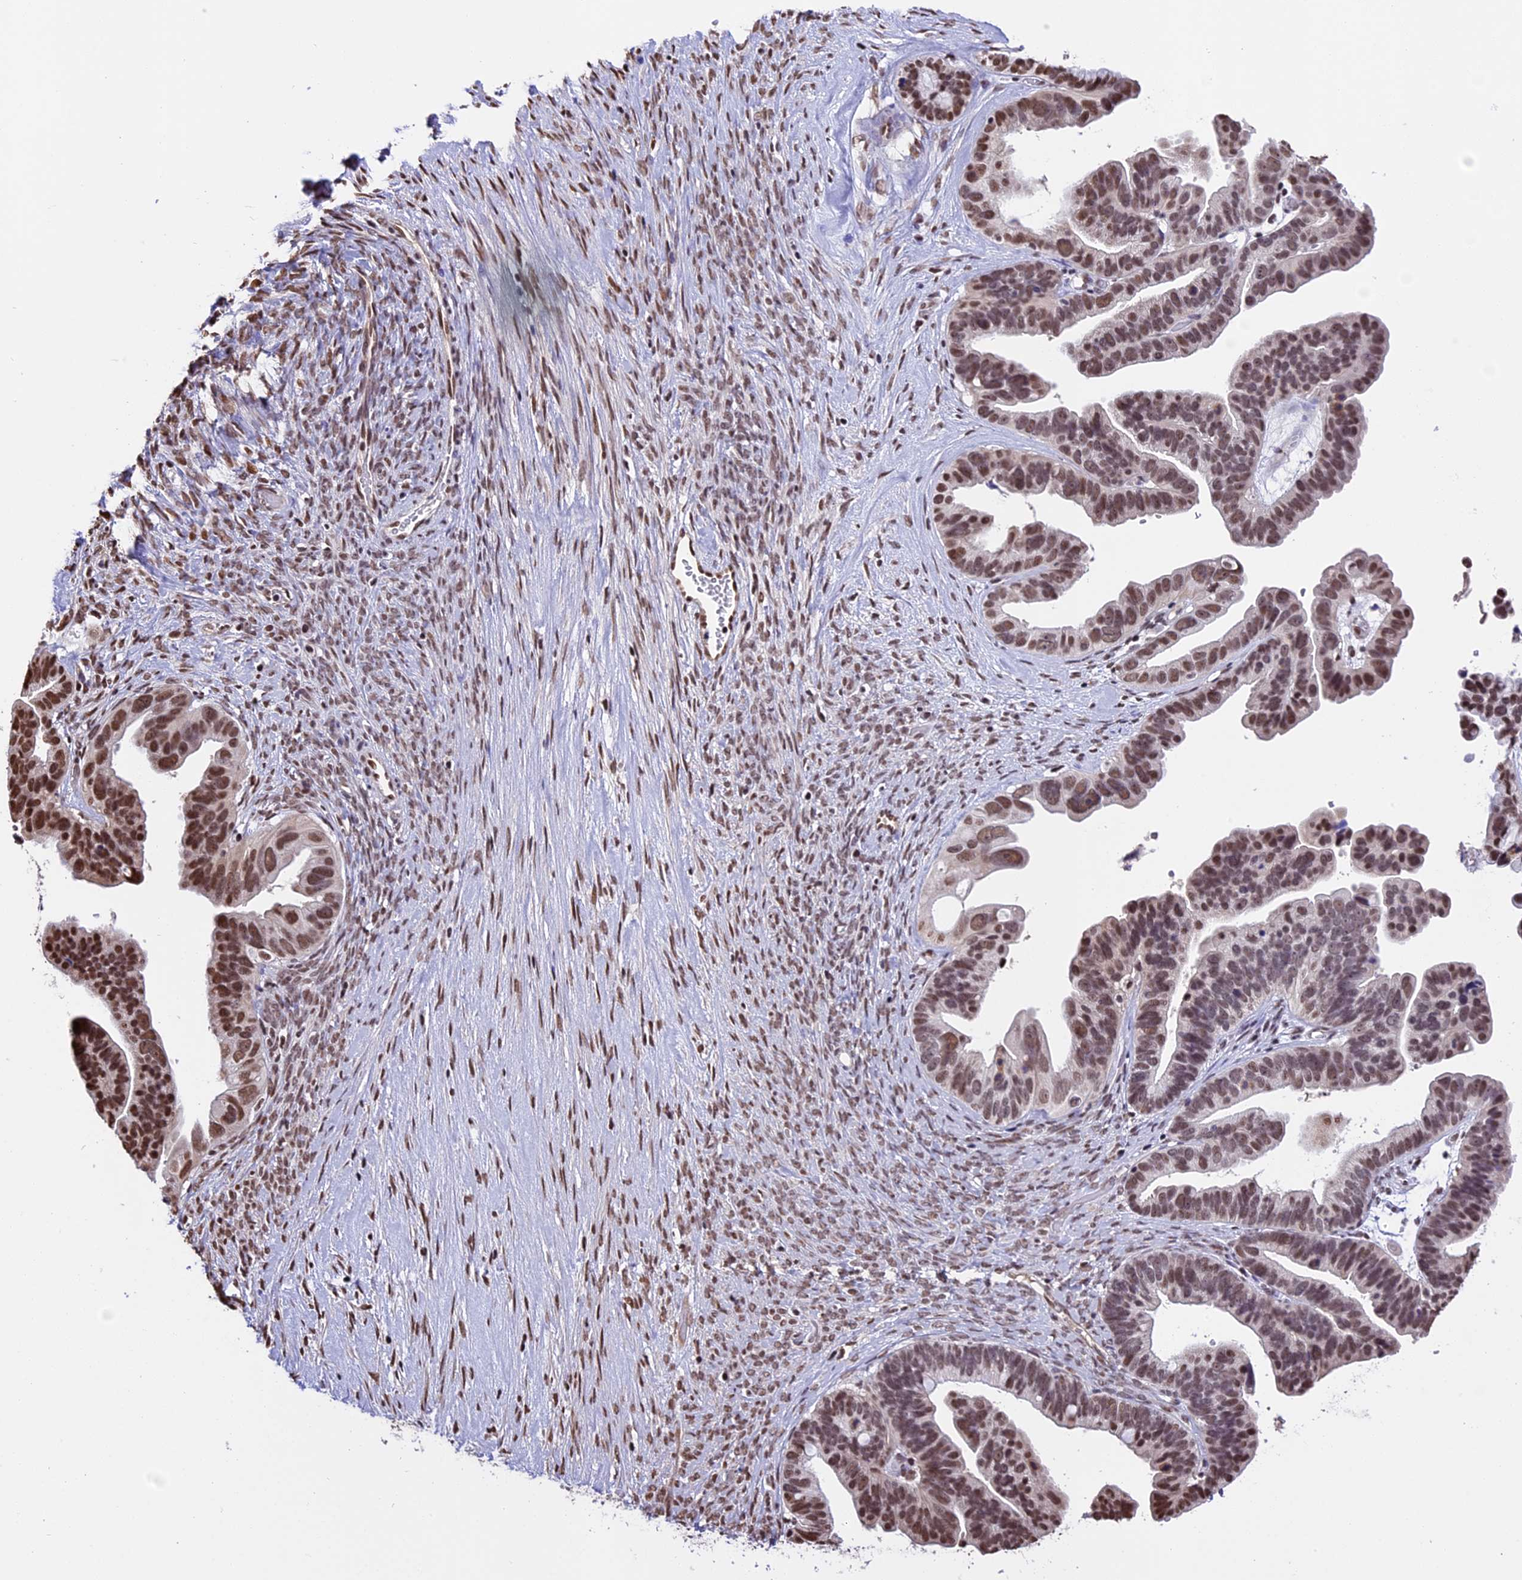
{"staining": {"intensity": "strong", "quantity": ">75%", "location": "nuclear"}, "tissue": "ovarian cancer", "cell_type": "Tumor cells", "image_type": "cancer", "snomed": [{"axis": "morphology", "description": "Cystadenocarcinoma, serous, NOS"}, {"axis": "topography", "description": "Ovary"}], "caption": "A brown stain highlights strong nuclear staining of a protein in human ovarian cancer (serous cystadenocarcinoma) tumor cells.", "gene": "POLR3E", "patient": {"sex": "female", "age": 56}}